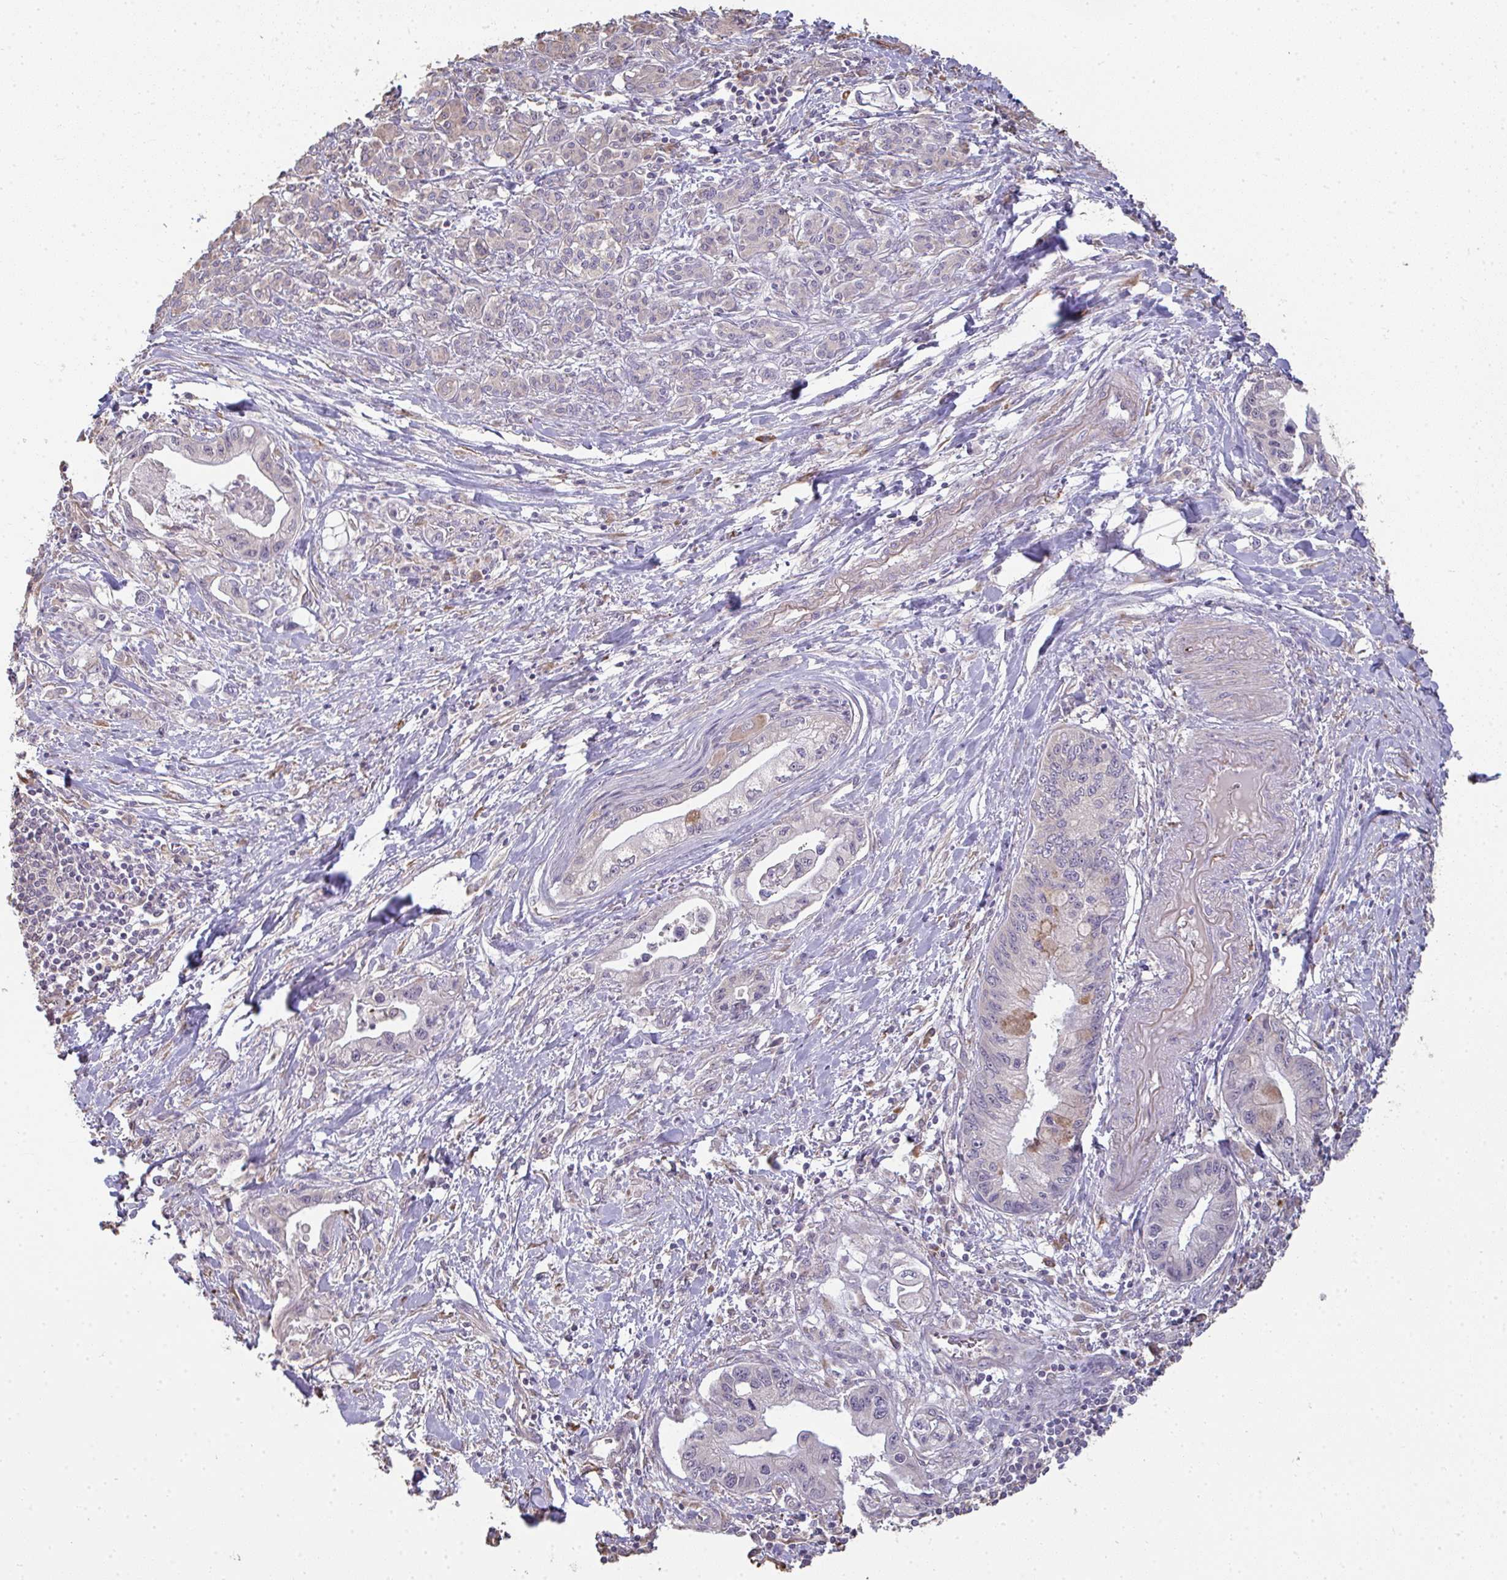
{"staining": {"intensity": "negative", "quantity": "none", "location": "none"}, "tissue": "pancreatic cancer", "cell_type": "Tumor cells", "image_type": "cancer", "snomed": [{"axis": "morphology", "description": "Adenocarcinoma, NOS"}, {"axis": "topography", "description": "Pancreas"}], "caption": "This is a image of IHC staining of pancreatic cancer, which shows no expression in tumor cells.", "gene": "BRINP3", "patient": {"sex": "male", "age": 61}}